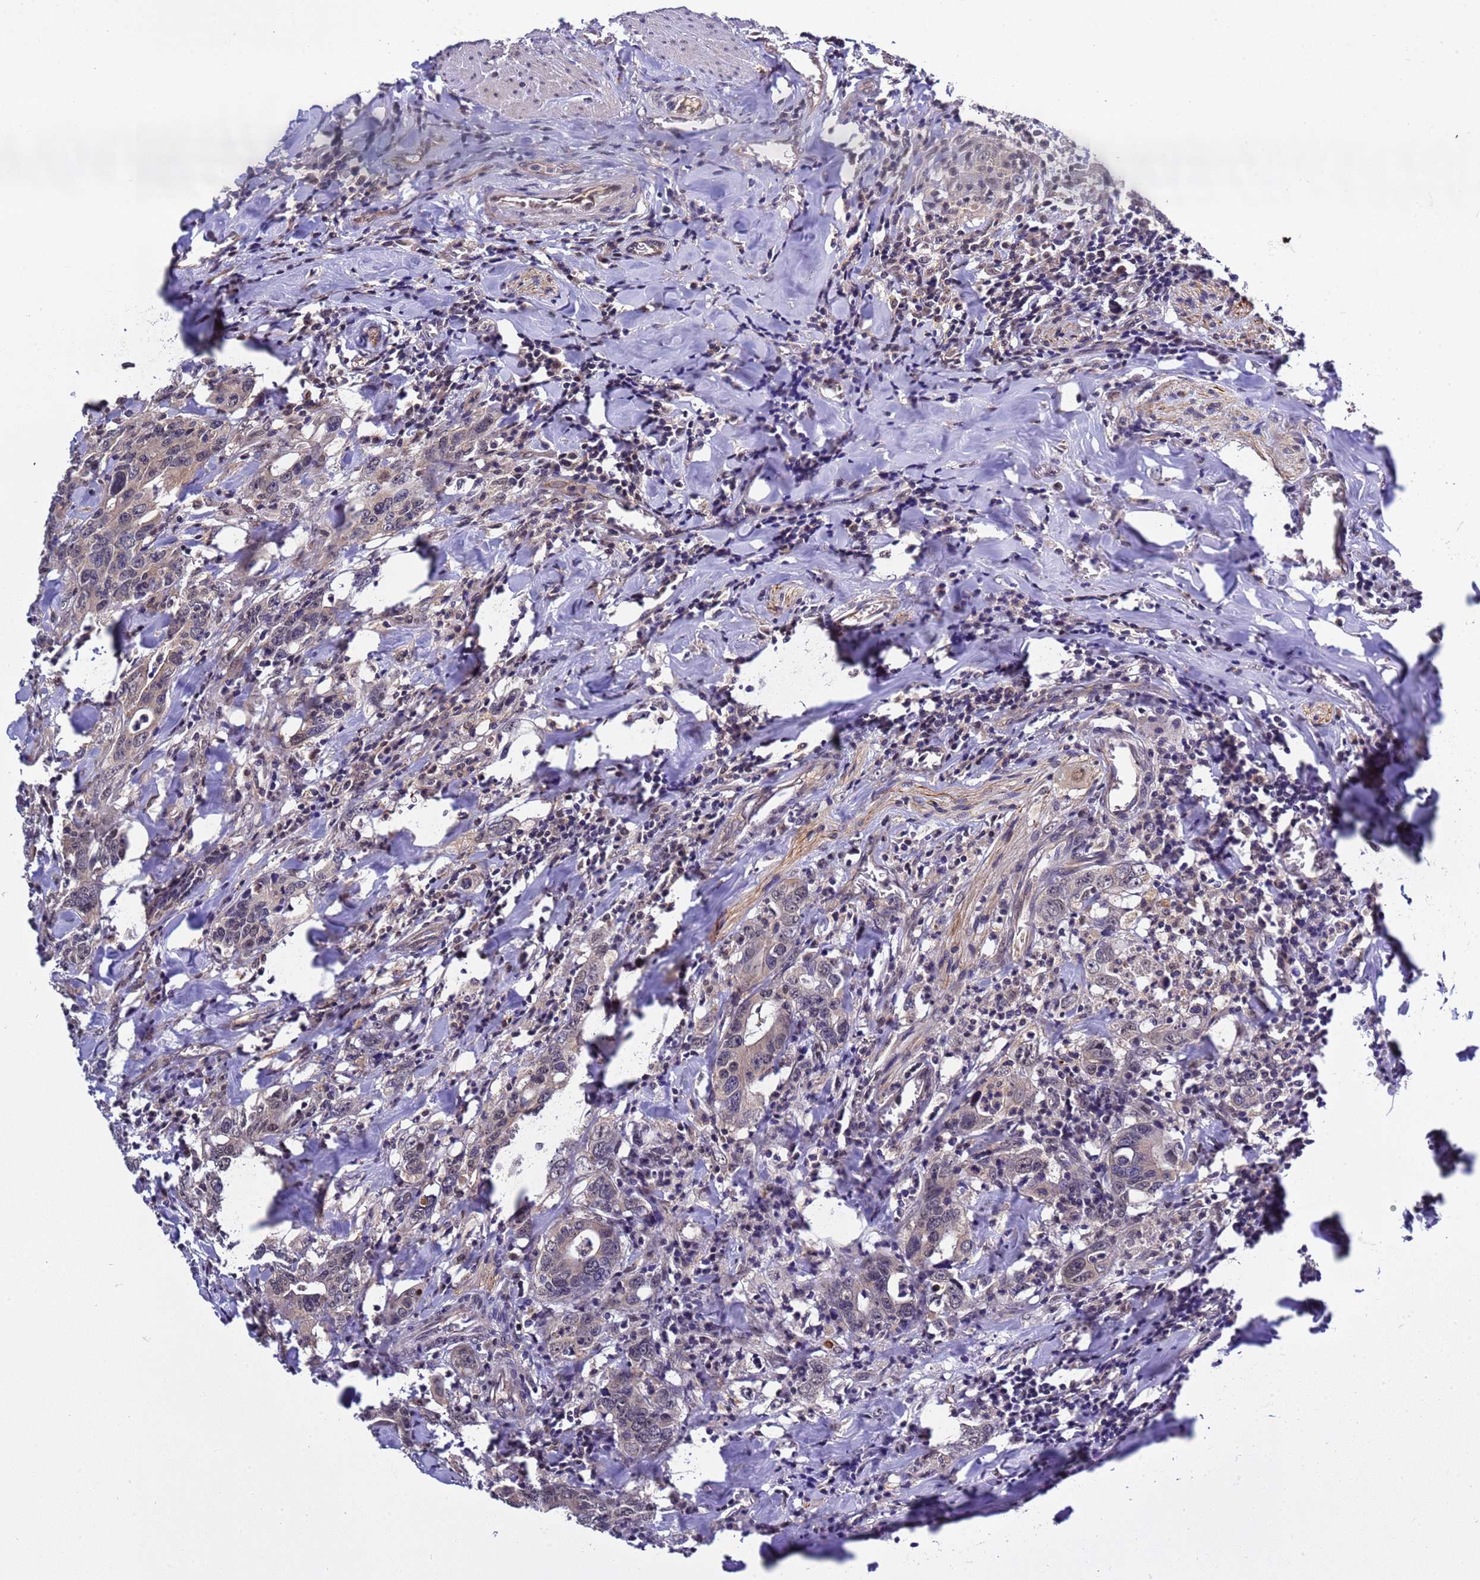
{"staining": {"intensity": "negative", "quantity": "none", "location": "none"}, "tissue": "colorectal cancer", "cell_type": "Tumor cells", "image_type": "cancer", "snomed": [{"axis": "morphology", "description": "Adenocarcinoma, NOS"}, {"axis": "topography", "description": "Colon"}], "caption": "This is an immunohistochemistry photomicrograph of colorectal cancer. There is no staining in tumor cells.", "gene": "GEN1", "patient": {"sex": "female", "age": 75}}